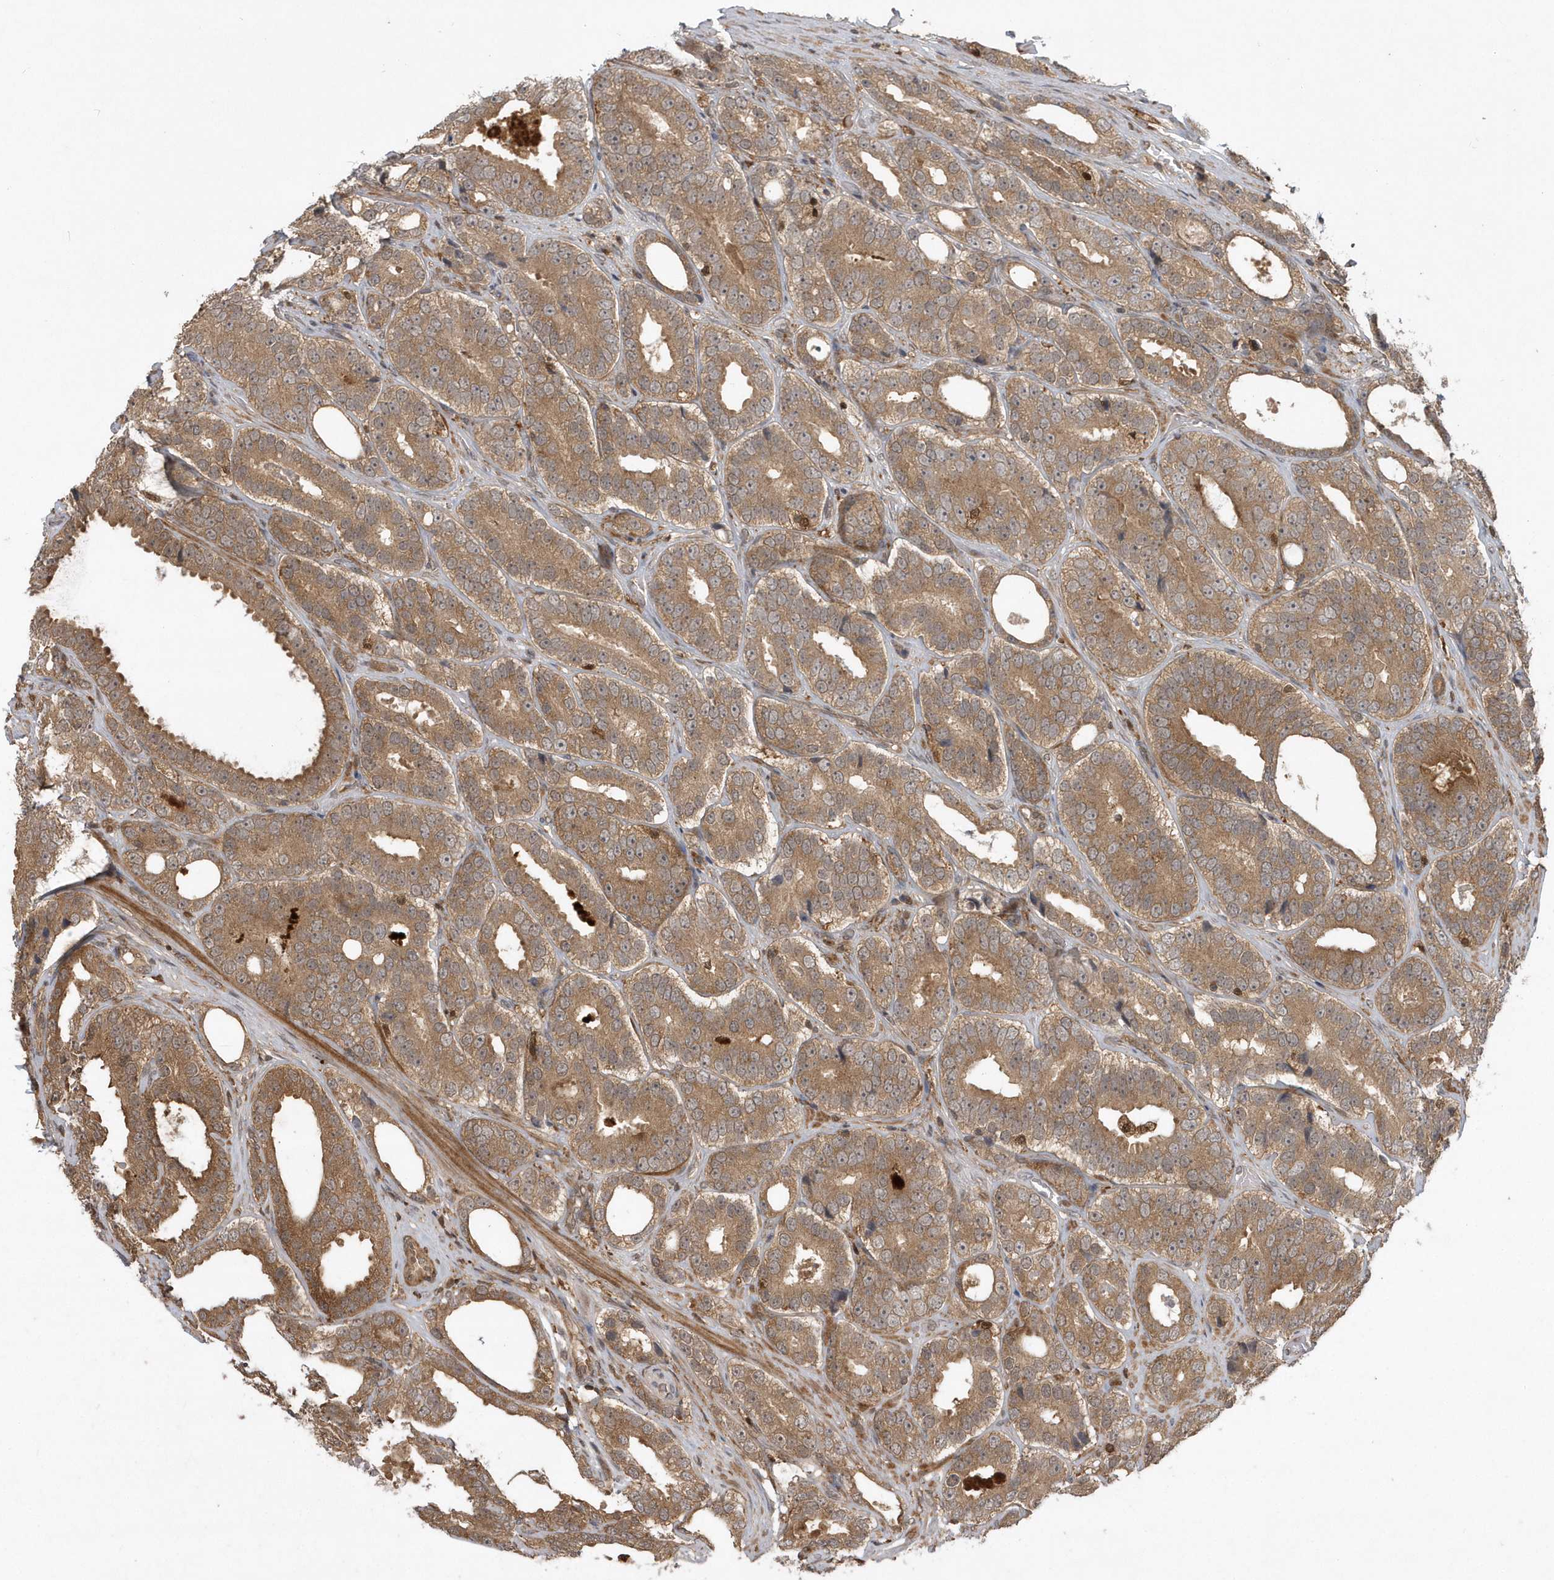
{"staining": {"intensity": "moderate", "quantity": ">75%", "location": "cytoplasmic/membranous"}, "tissue": "prostate cancer", "cell_type": "Tumor cells", "image_type": "cancer", "snomed": [{"axis": "morphology", "description": "Adenocarcinoma, High grade"}, {"axis": "topography", "description": "Prostate"}], "caption": "Immunohistochemistry micrograph of human prostate cancer (adenocarcinoma (high-grade)) stained for a protein (brown), which reveals medium levels of moderate cytoplasmic/membranous positivity in approximately >75% of tumor cells.", "gene": "LACC1", "patient": {"sex": "male", "age": 56}}